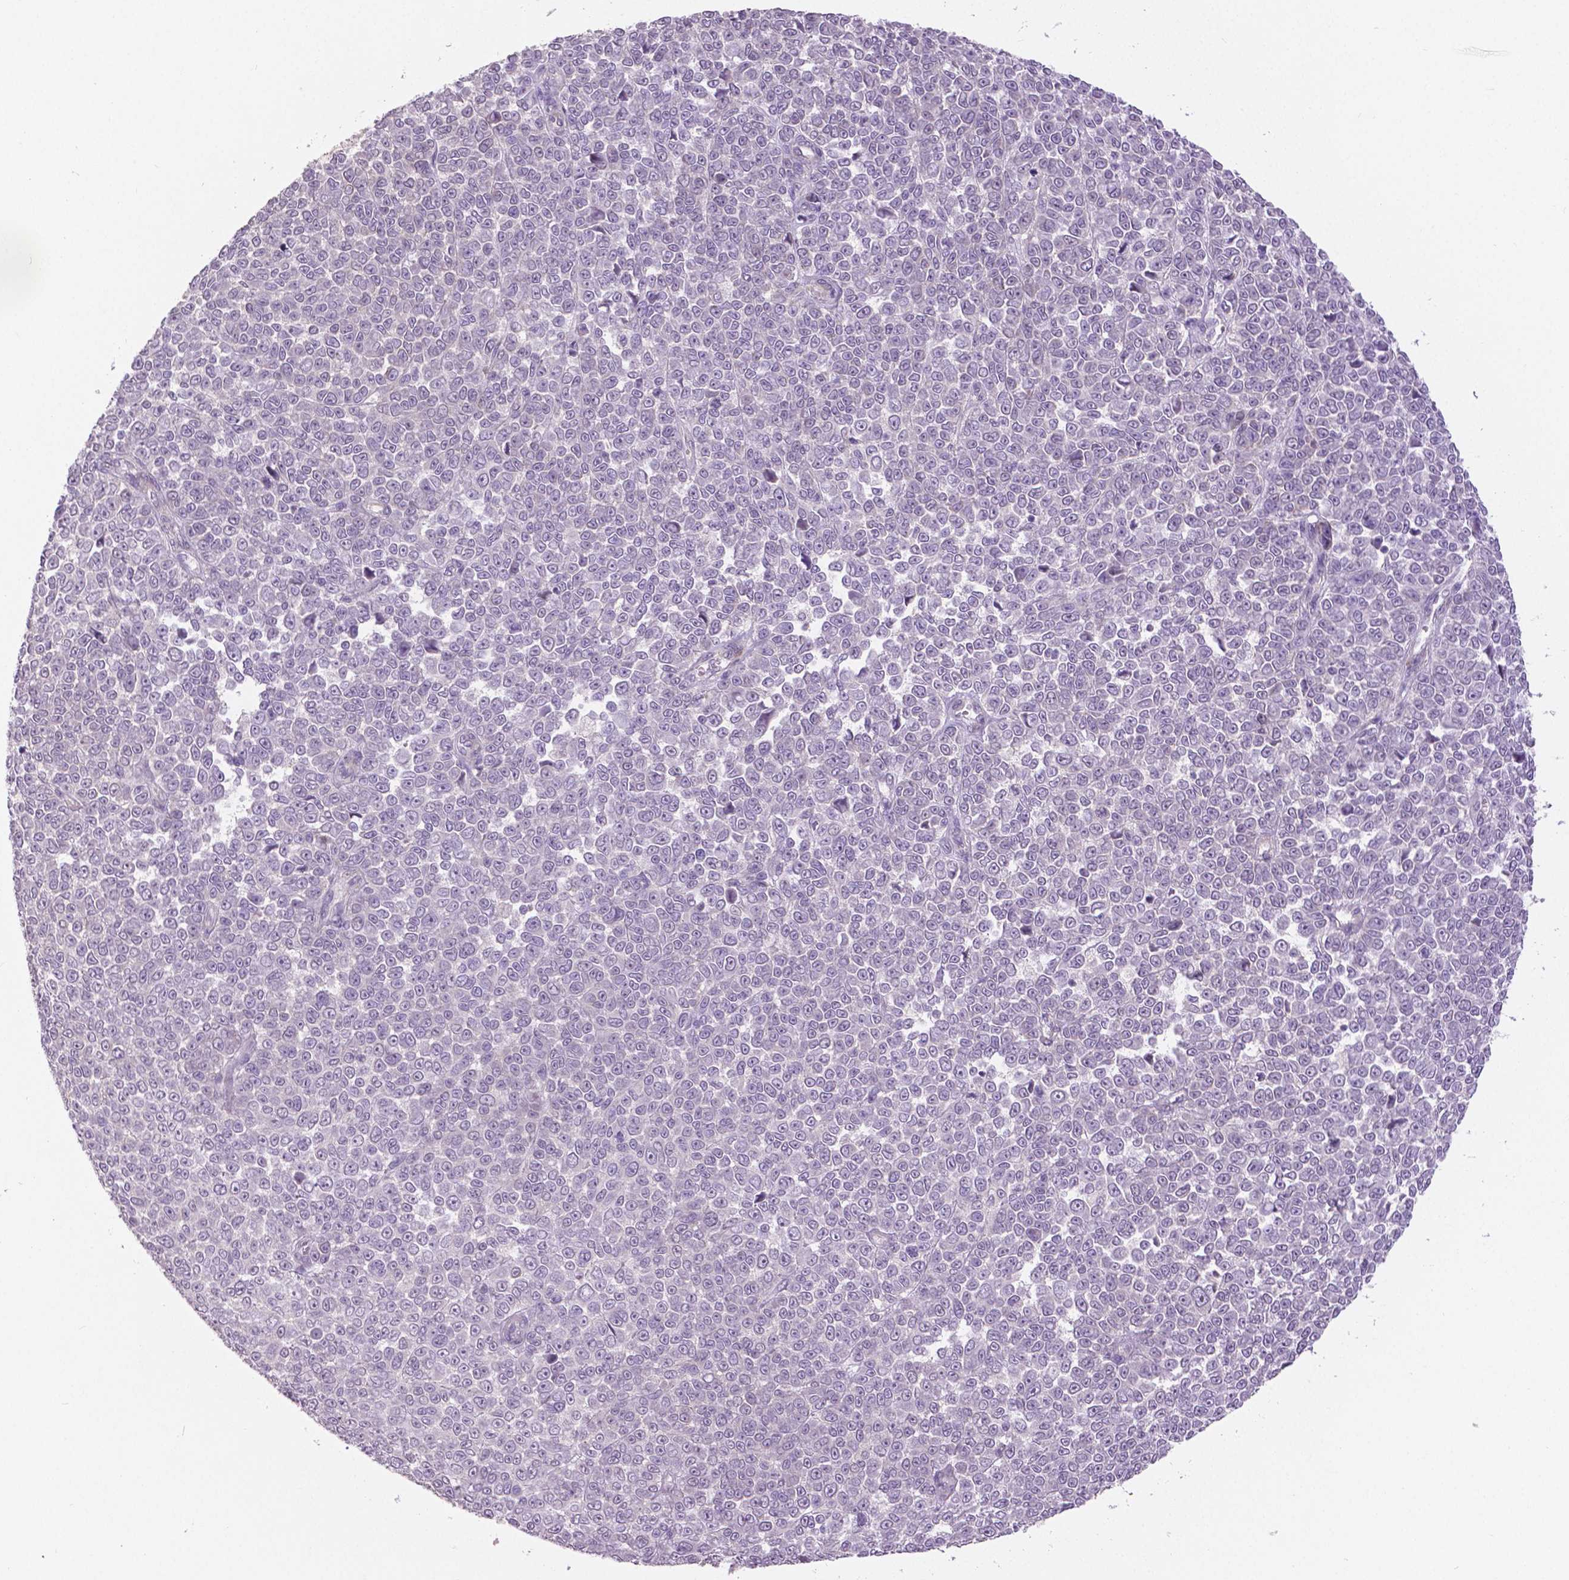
{"staining": {"intensity": "negative", "quantity": "none", "location": "none"}, "tissue": "melanoma", "cell_type": "Tumor cells", "image_type": "cancer", "snomed": [{"axis": "morphology", "description": "Malignant melanoma, NOS"}, {"axis": "topography", "description": "Skin"}], "caption": "DAB immunohistochemical staining of malignant melanoma demonstrates no significant expression in tumor cells.", "gene": "GRIN2A", "patient": {"sex": "female", "age": 95}}